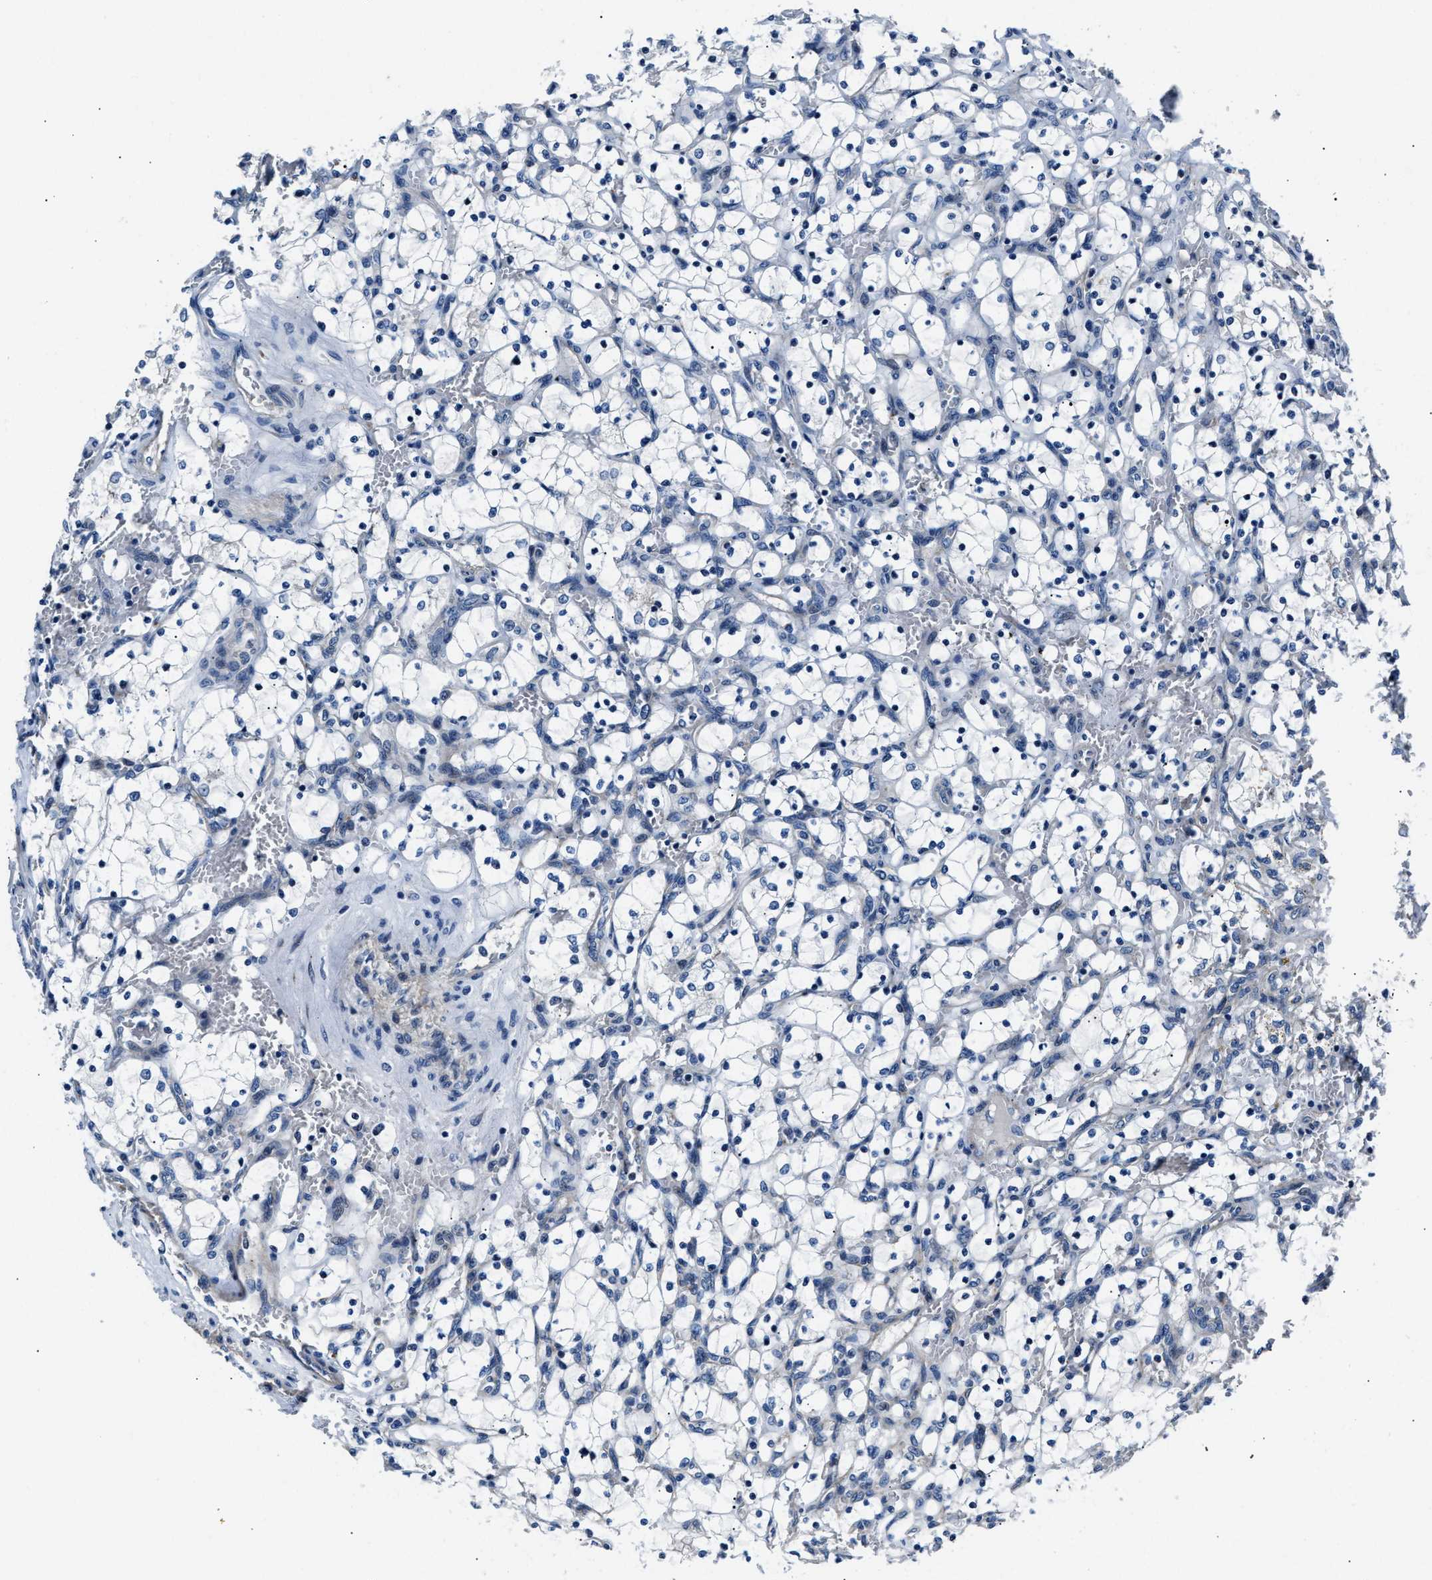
{"staining": {"intensity": "negative", "quantity": "none", "location": "none"}, "tissue": "renal cancer", "cell_type": "Tumor cells", "image_type": "cancer", "snomed": [{"axis": "morphology", "description": "Adenocarcinoma, NOS"}, {"axis": "topography", "description": "Kidney"}], "caption": "A photomicrograph of human renal cancer is negative for staining in tumor cells.", "gene": "MPDZ", "patient": {"sex": "female", "age": 69}}